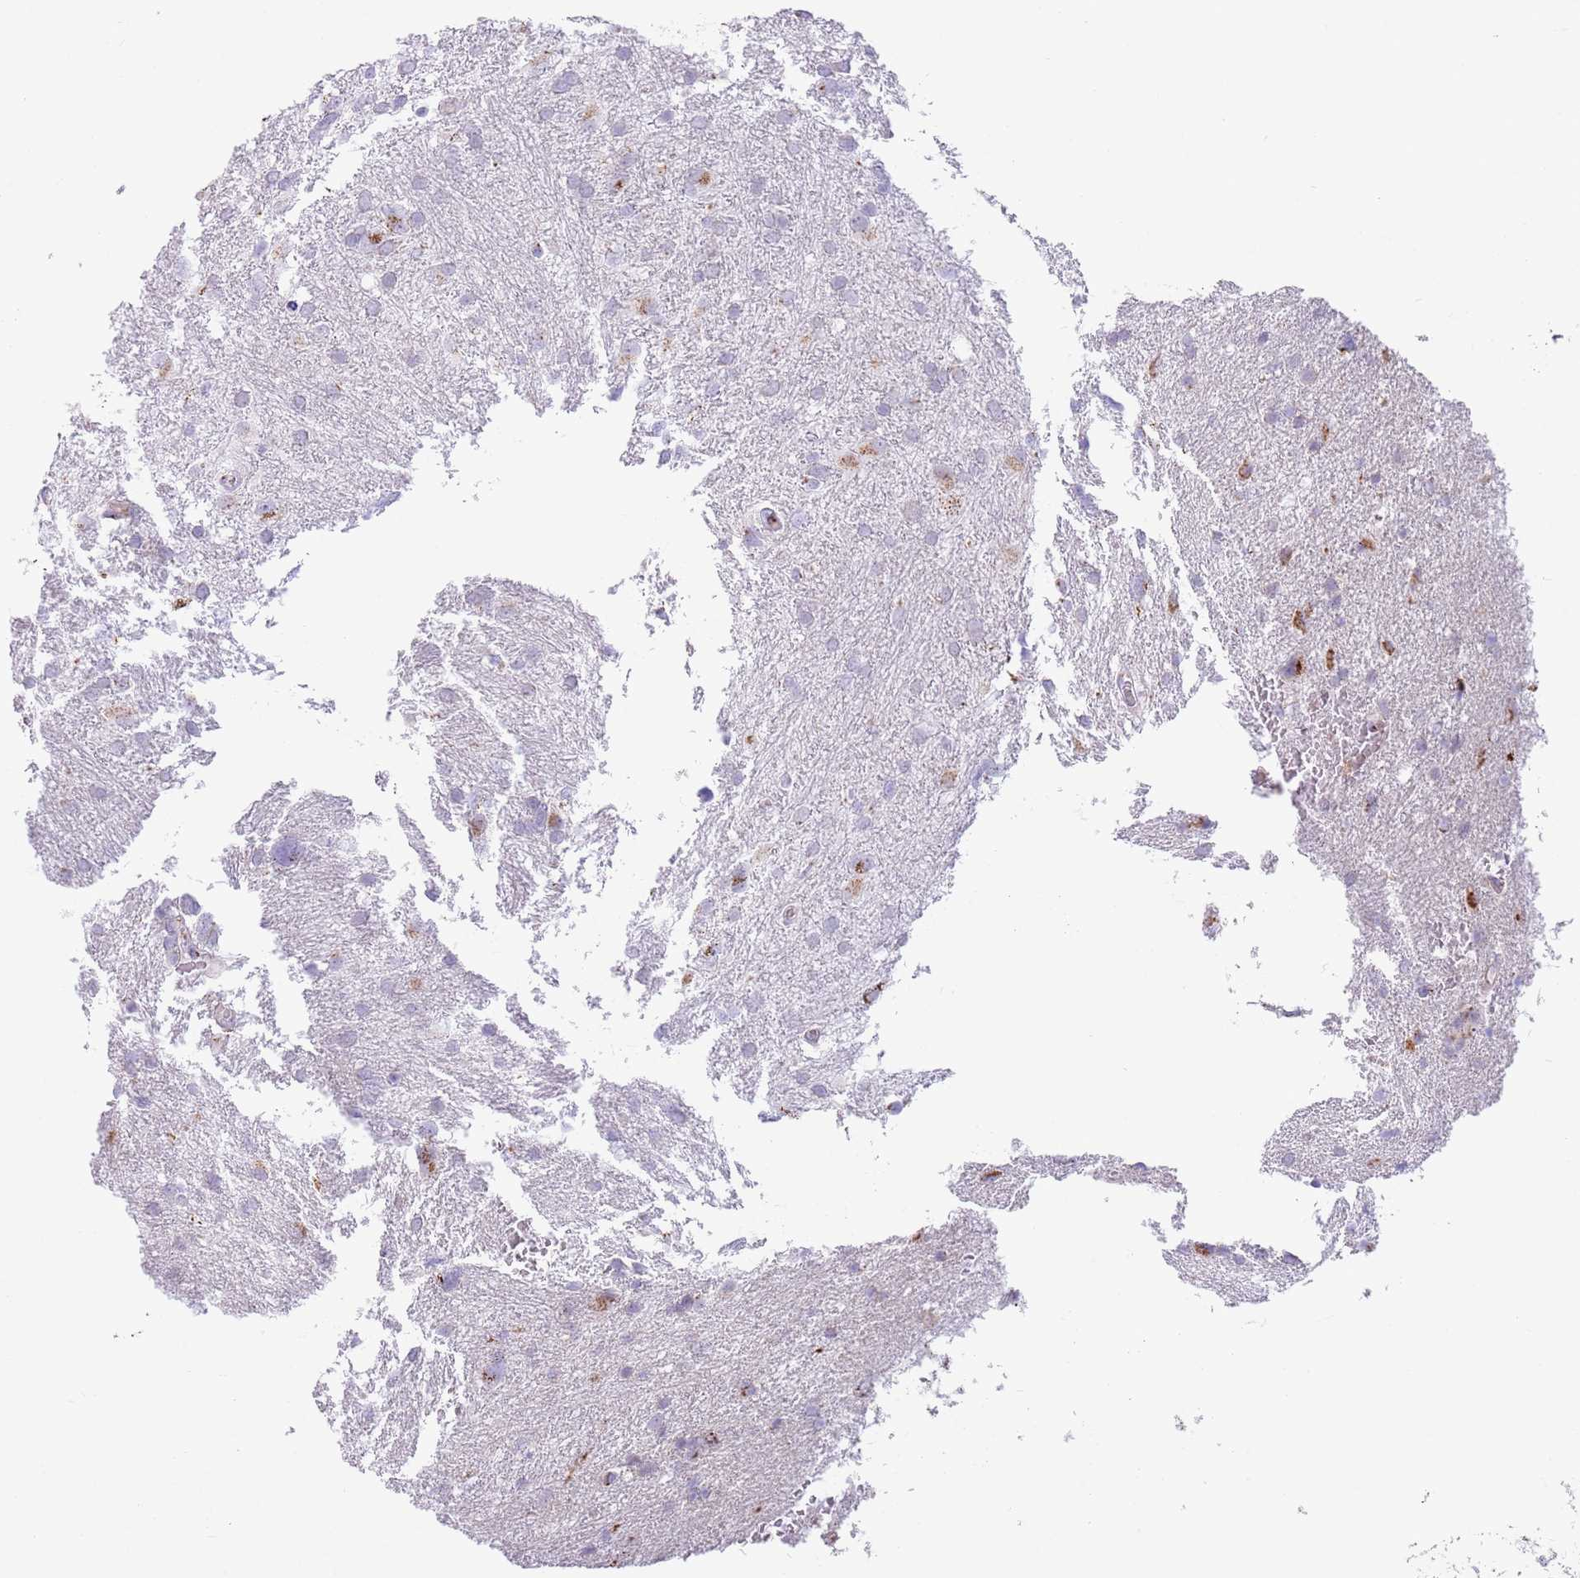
{"staining": {"intensity": "moderate", "quantity": "<25%", "location": "cytoplasmic/membranous"}, "tissue": "glioma", "cell_type": "Tumor cells", "image_type": "cancer", "snomed": [{"axis": "morphology", "description": "Glioma, malignant, High grade"}, {"axis": "topography", "description": "Brain"}], "caption": "A brown stain shows moderate cytoplasmic/membranous staining of a protein in human high-grade glioma (malignant) tumor cells. (IHC, brightfield microscopy, high magnification).", "gene": "C20orf96", "patient": {"sex": "male", "age": 61}}